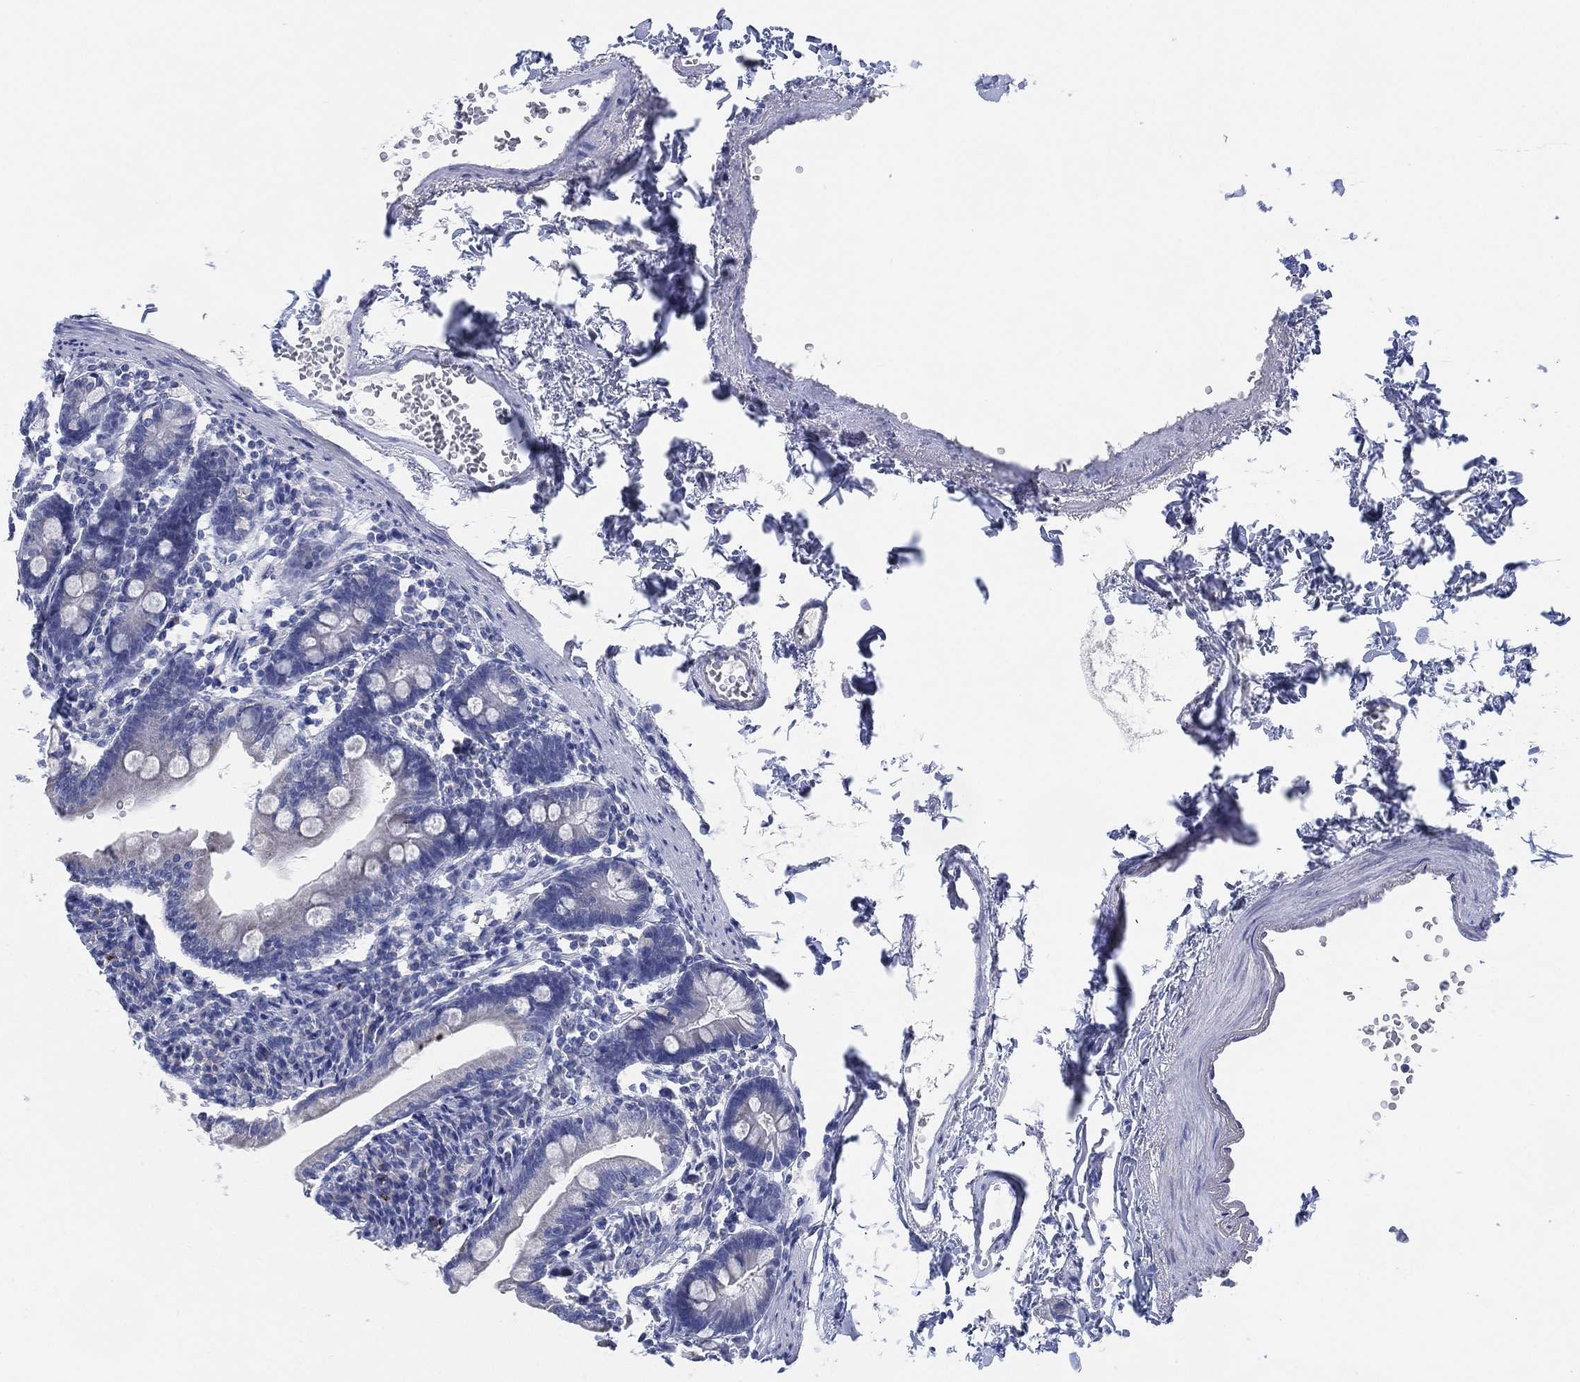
{"staining": {"intensity": "weak", "quantity": "<25%", "location": "cytoplasmic/membranous"}, "tissue": "duodenum", "cell_type": "Glandular cells", "image_type": "normal", "snomed": [{"axis": "morphology", "description": "Normal tissue, NOS"}, {"axis": "topography", "description": "Duodenum"}], "caption": "A micrograph of human duodenum is negative for staining in glandular cells. The staining is performed using DAB brown chromogen with nuclei counter-stained in using hematoxylin.", "gene": "ADAD2", "patient": {"sex": "female", "age": 67}}